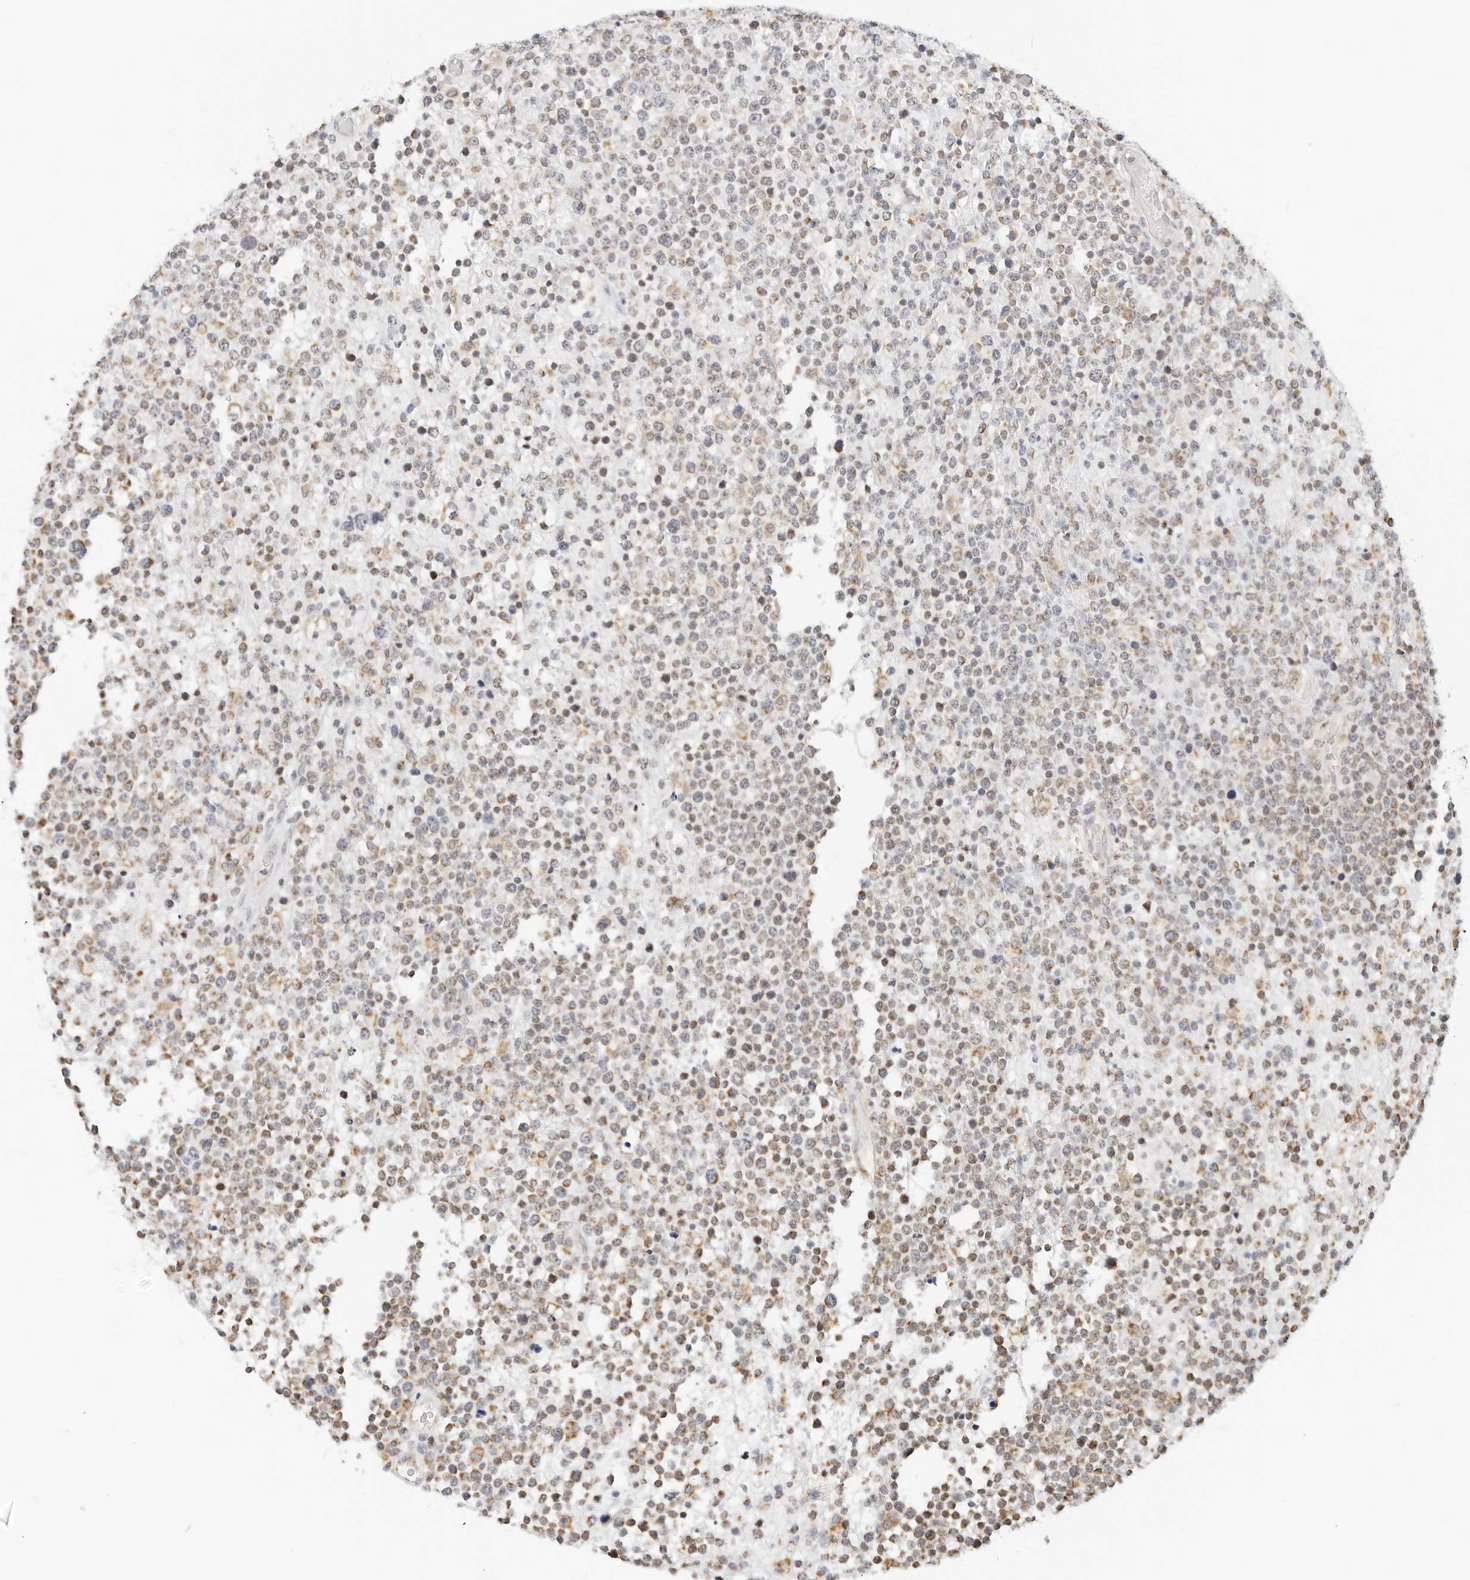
{"staining": {"intensity": "weak", "quantity": "25%-75%", "location": "cytoplasmic/membranous"}, "tissue": "lymphoma", "cell_type": "Tumor cells", "image_type": "cancer", "snomed": [{"axis": "morphology", "description": "Malignant lymphoma, non-Hodgkin's type, High grade"}, {"axis": "topography", "description": "Colon"}], "caption": "IHC histopathology image of neoplastic tissue: high-grade malignant lymphoma, non-Hodgkin's type stained using immunohistochemistry (IHC) exhibits low levels of weak protein expression localized specifically in the cytoplasmic/membranous of tumor cells, appearing as a cytoplasmic/membranous brown color.", "gene": "ATL1", "patient": {"sex": "female", "age": 53}}